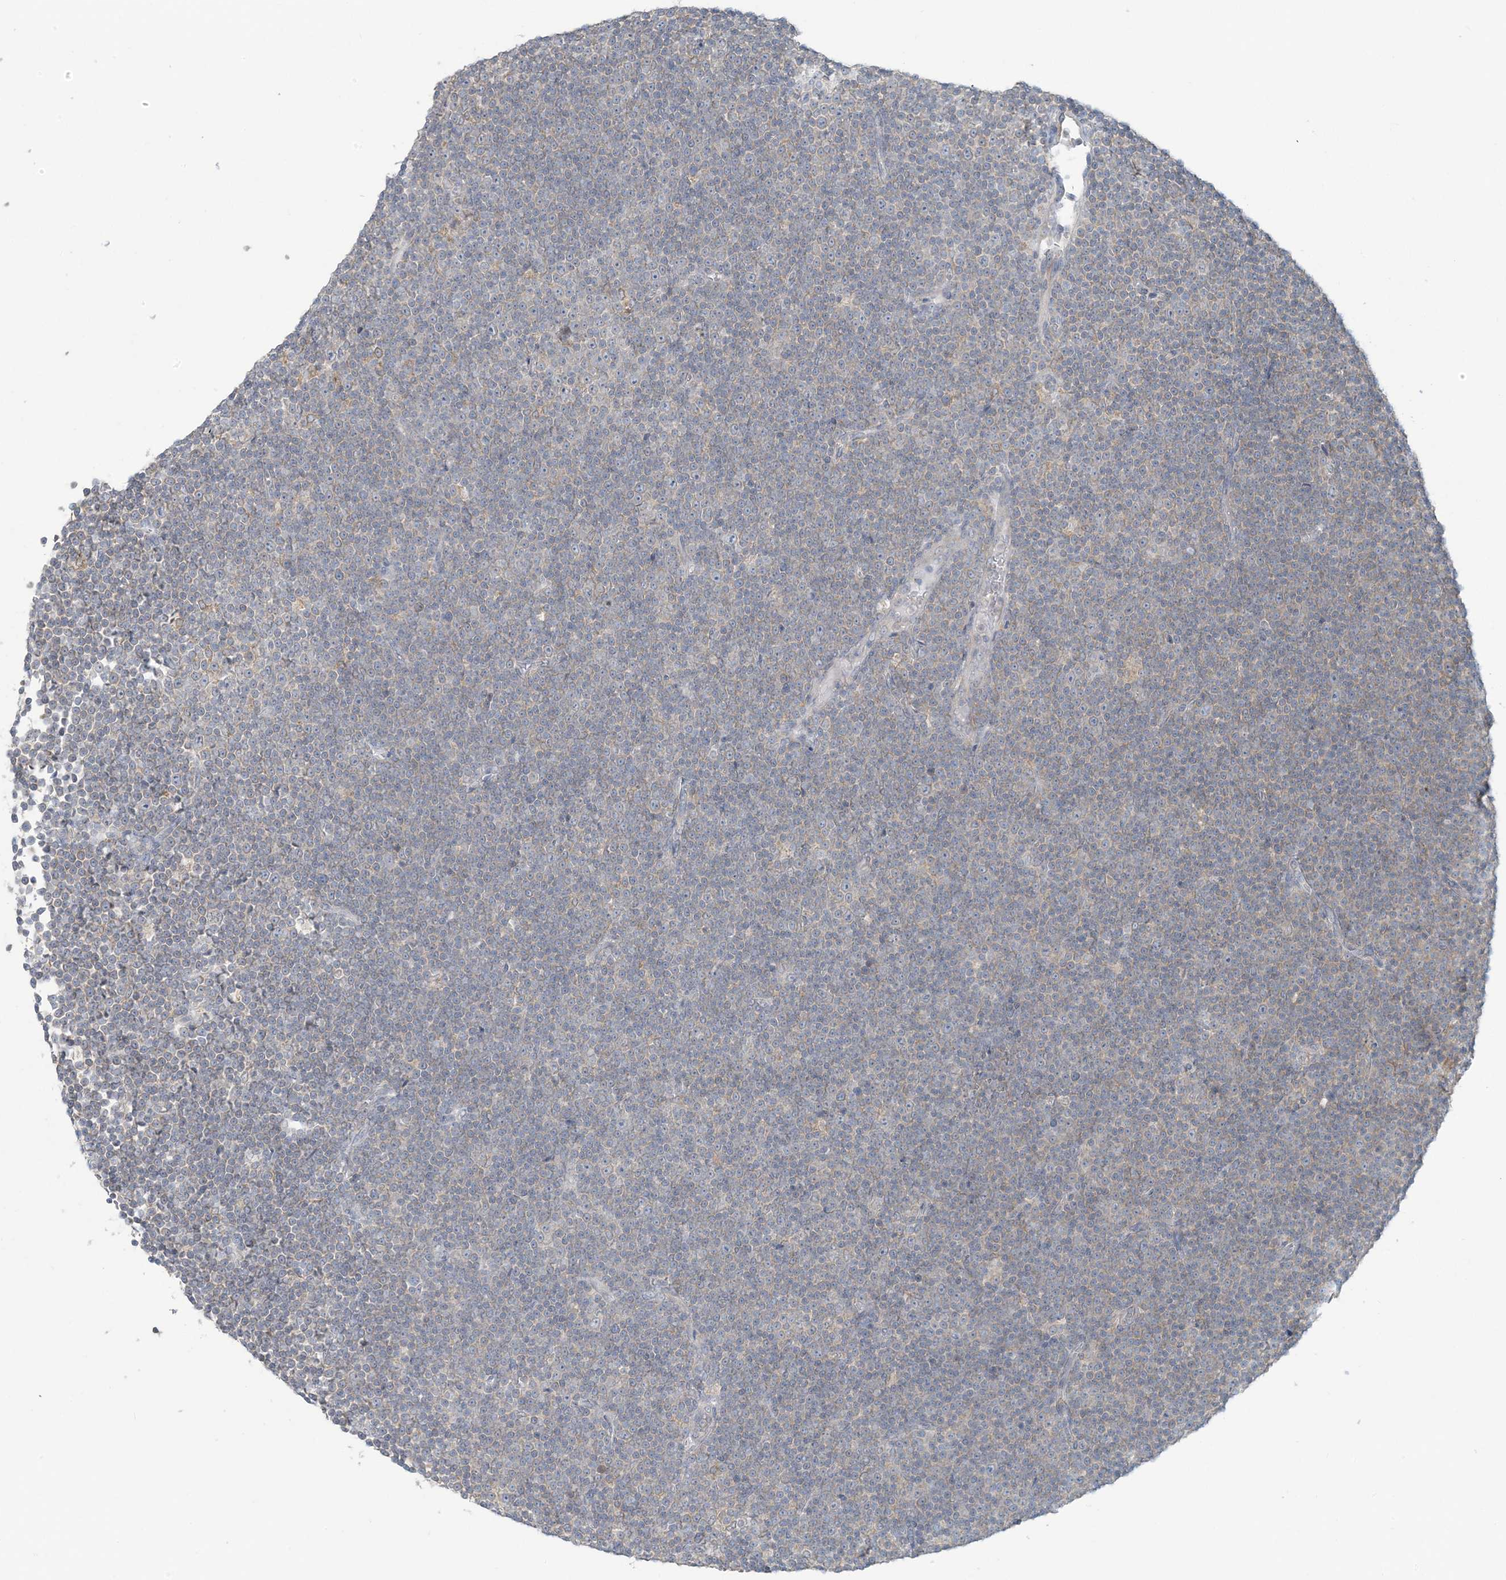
{"staining": {"intensity": "weak", "quantity": "<25%", "location": "cytoplasmic/membranous"}, "tissue": "lymphoma", "cell_type": "Tumor cells", "image_type": "cancer", "snomed": [{"axis": "morphology", "description": "Malignant lymphoma, non-Hodgkin's type, Low grade"}, {"axis": "topography", "description": "Lymph node"}], "caption": "Histopathology image shows no significant protein expression in tumor cells of lymphoma.", "gene": "EEFSEC", "patient": {"sex": "female", "age": 67}}